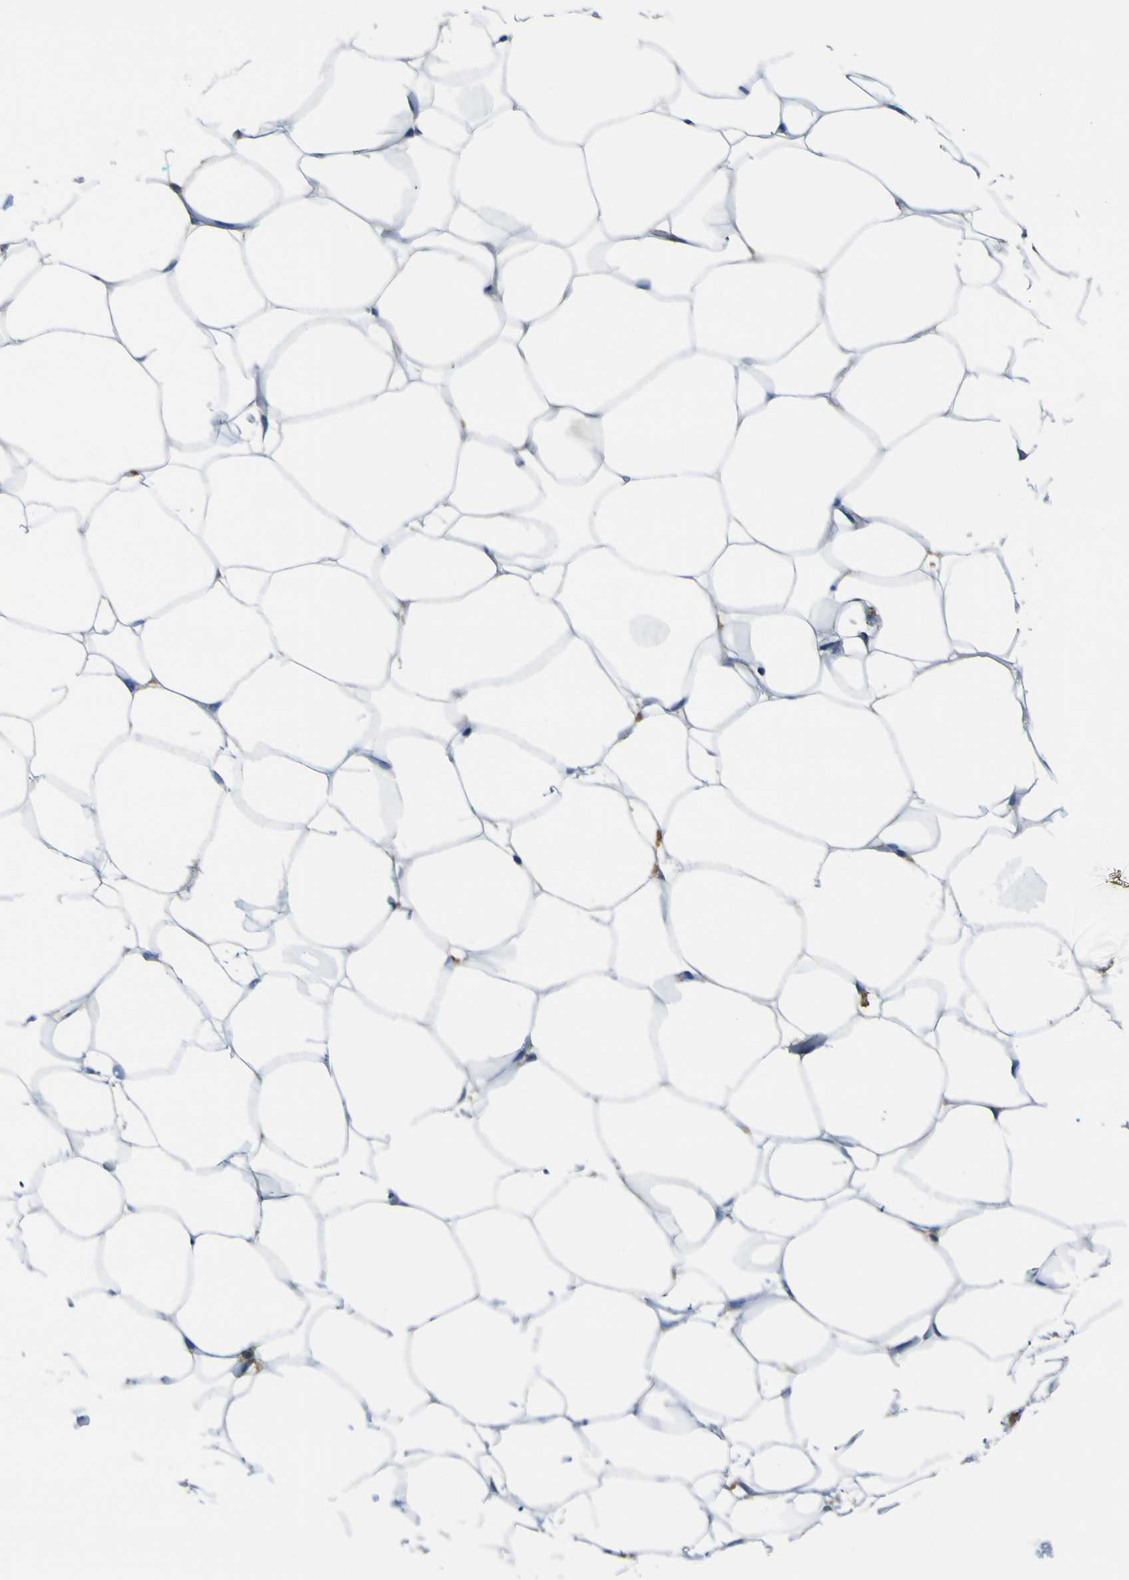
{"staining": {"intensity": "negative", "quantity": "none", "location": "none"}, "tissue": "adipose tissue", "cell_type": "Adipocytes", "image_type": "normal", "snomed": [{"axis": "morphology", "description": "Normal tissue, NOS"}, {"axis": "topography", "description": "Breast"}, {"axis": "topography", "description": "Adipose tissue"}], "caption": "Immunohistochemistry (IHC) of normal human adipose tissue demonstrates no expression in adipocytes.", "gene": "LAIR1", "patient": {"sex": "female", "age": 25}}